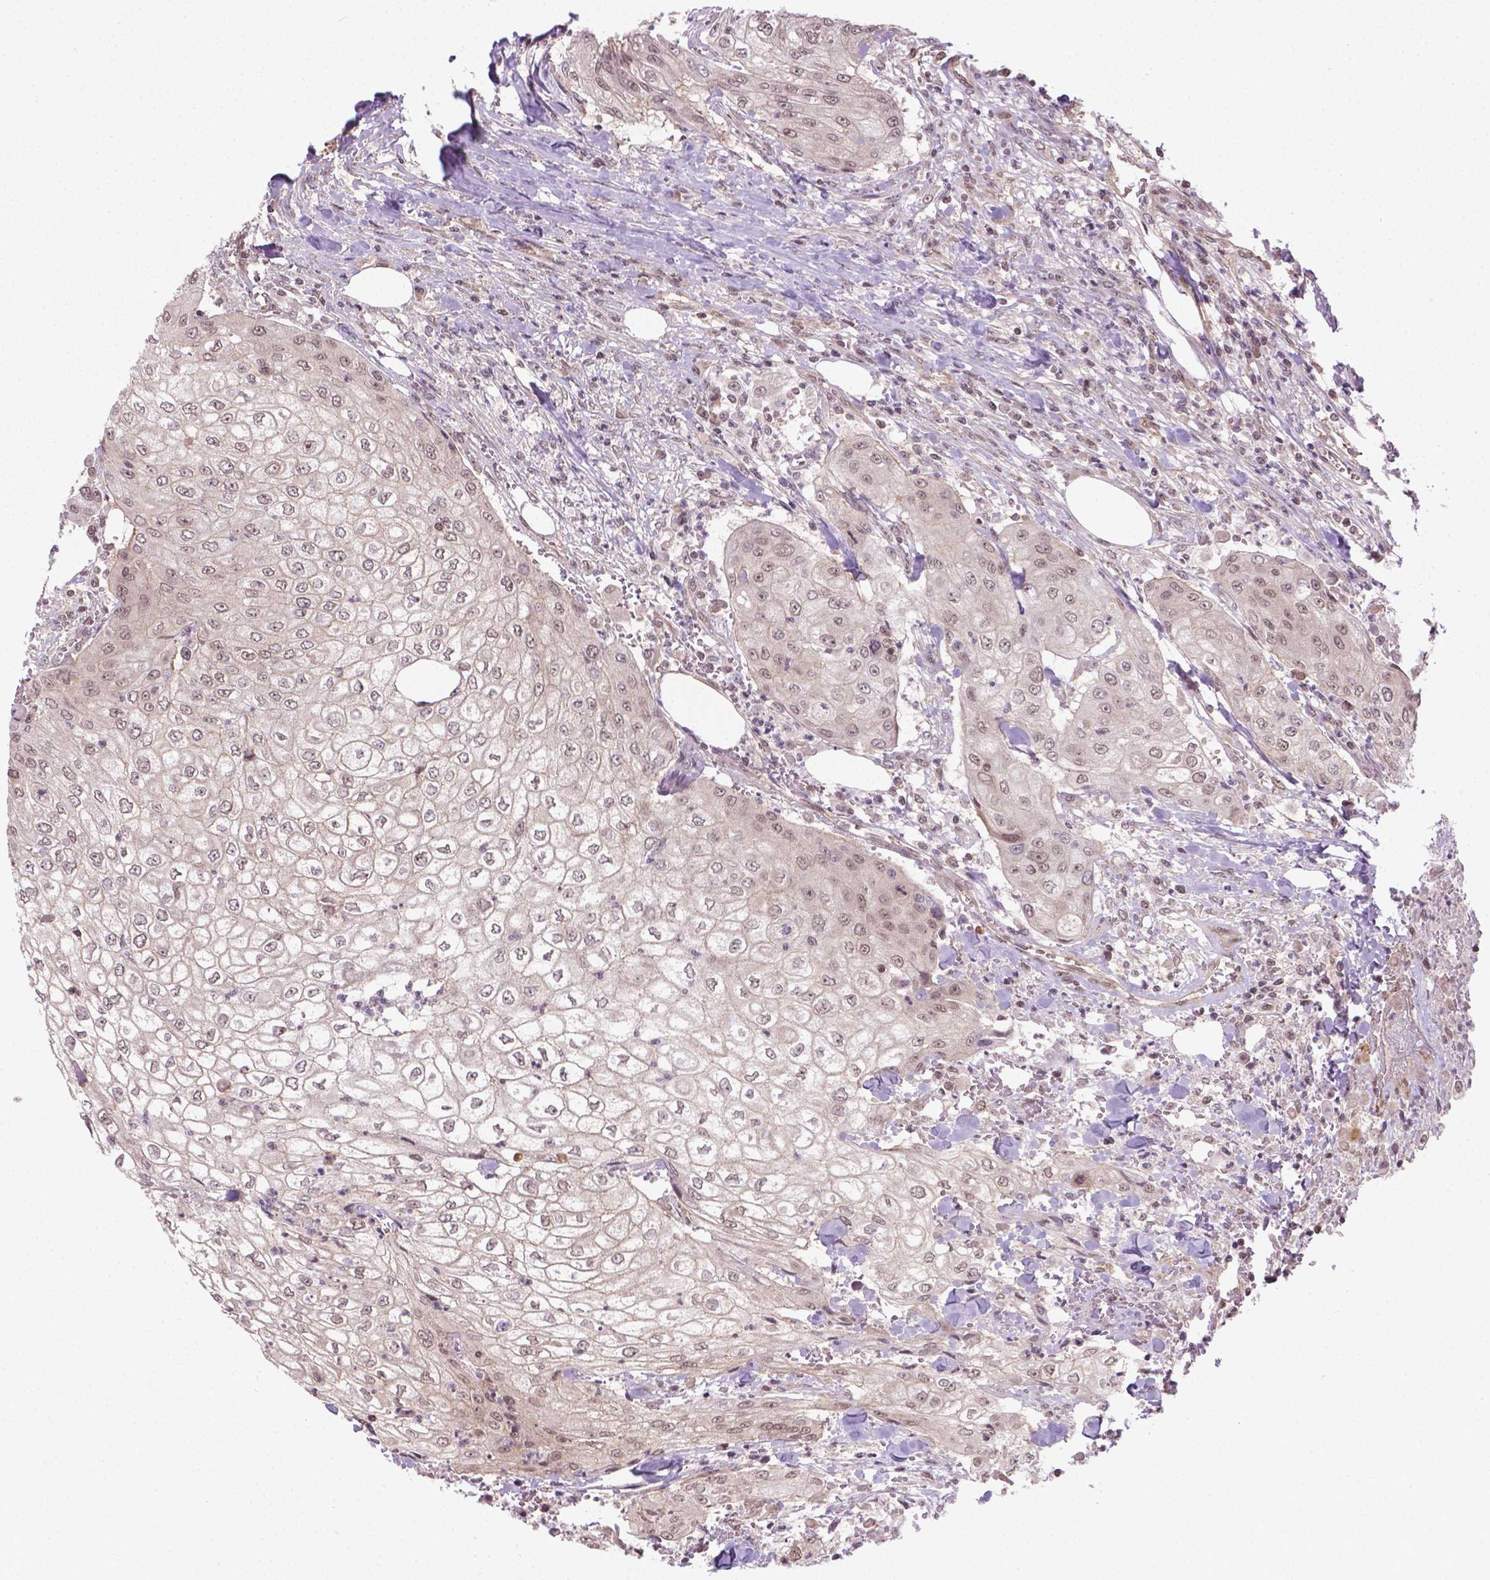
{"staining": {"intensity": "weak", "quantity": "<25%", "location": "nuclear"}, "tissue": "urothelial cancer", "cell_type": "Tumor cells", "image_type": "cancer", "snomed": [{"axis": "morphology", "description": "Urothelial carcinoma, High grade"}, {"axis": "topography", "description": "Urinary bladder"}], "caption": "This is an immunohistochemistry image of high-grade urothelial carcinoma. There is no expression in tumor cells.", "gene": "ANKRD54", "patient": {"sex": "male", "age": 62}}